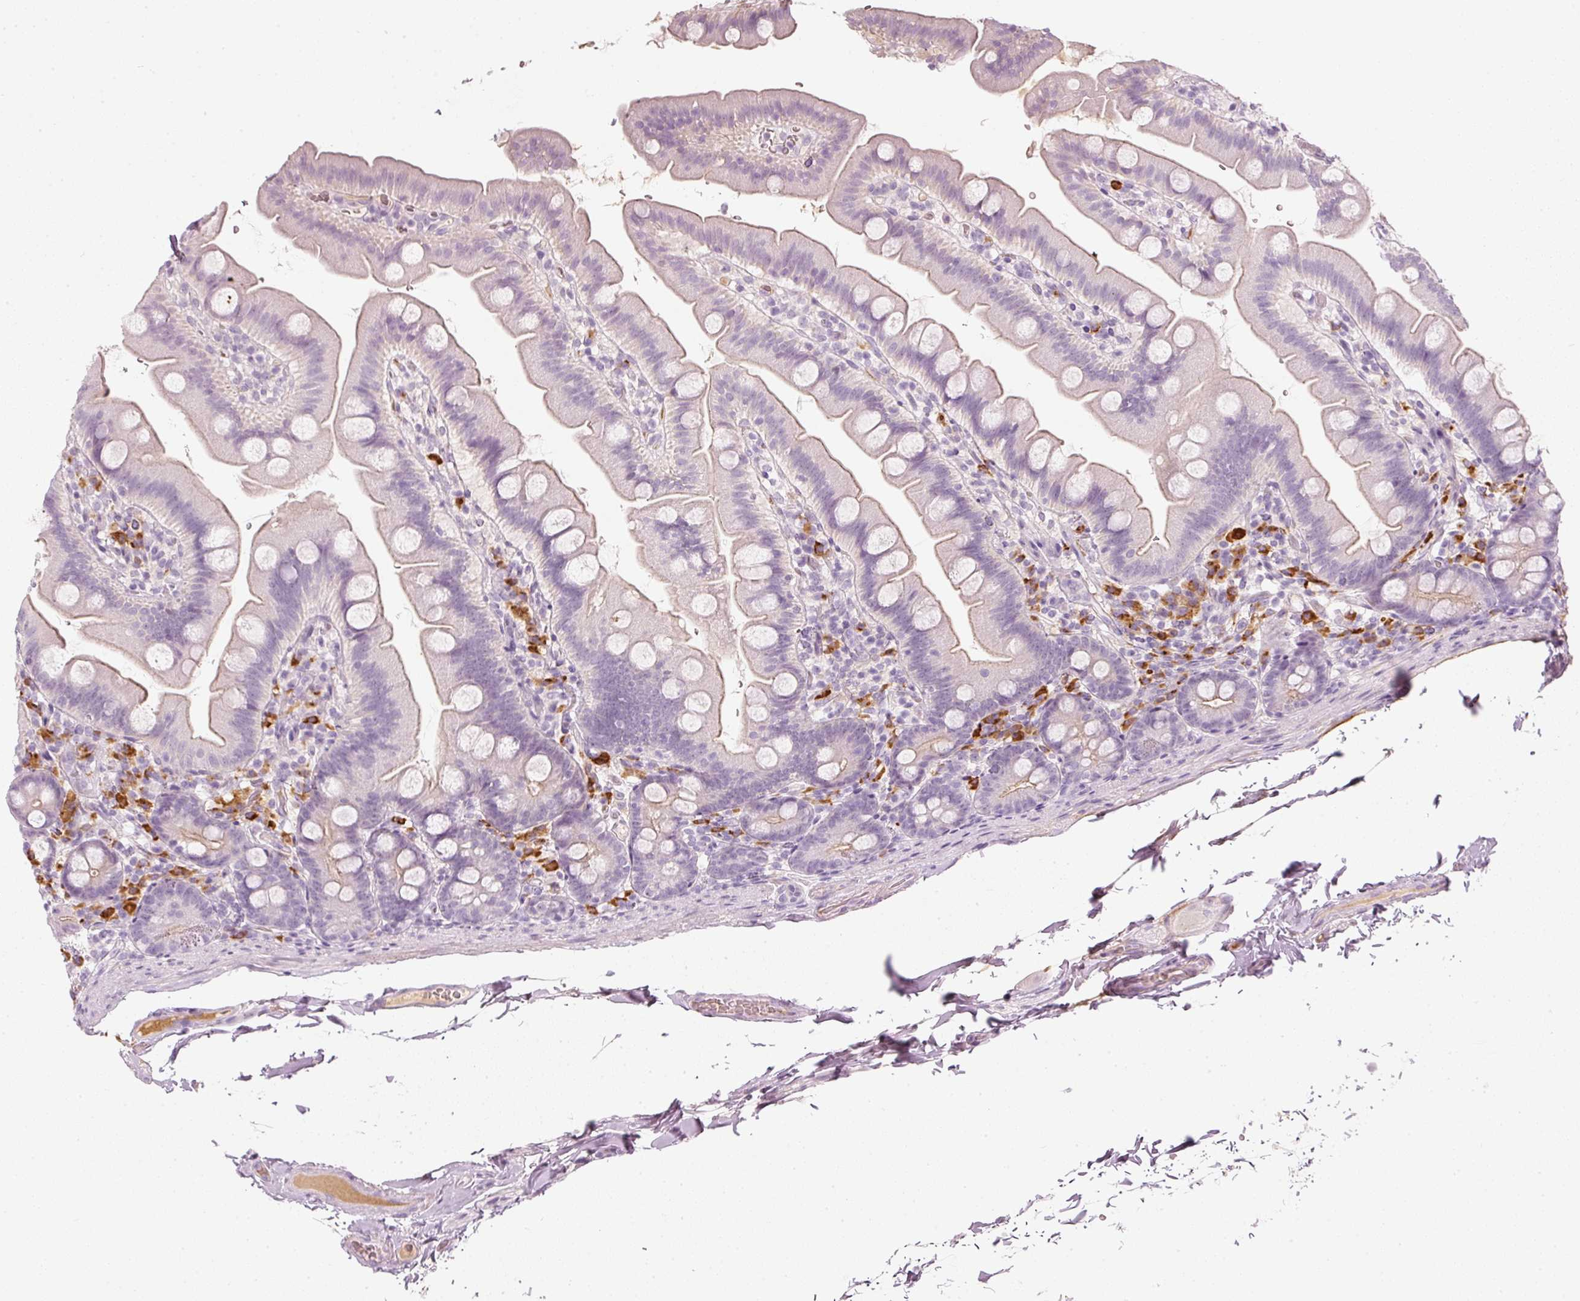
{"staining": {"intensity": "negative", "quantity": "none", "location": "none"}, "tissue": "small intestine", "cell_type": "Glandular cells", "image_type": "normal", "snomed": [{"axis": "morphology", "description": "Normal tissue, NOS"}, {"axis": "topography", "description": "Small intestine"}], "caption": "Image shows no protein staining in glandular cells of unremarkable small intestine.", "gene": "VCAM1", "patient": {"sex": "female", "age": 68}}